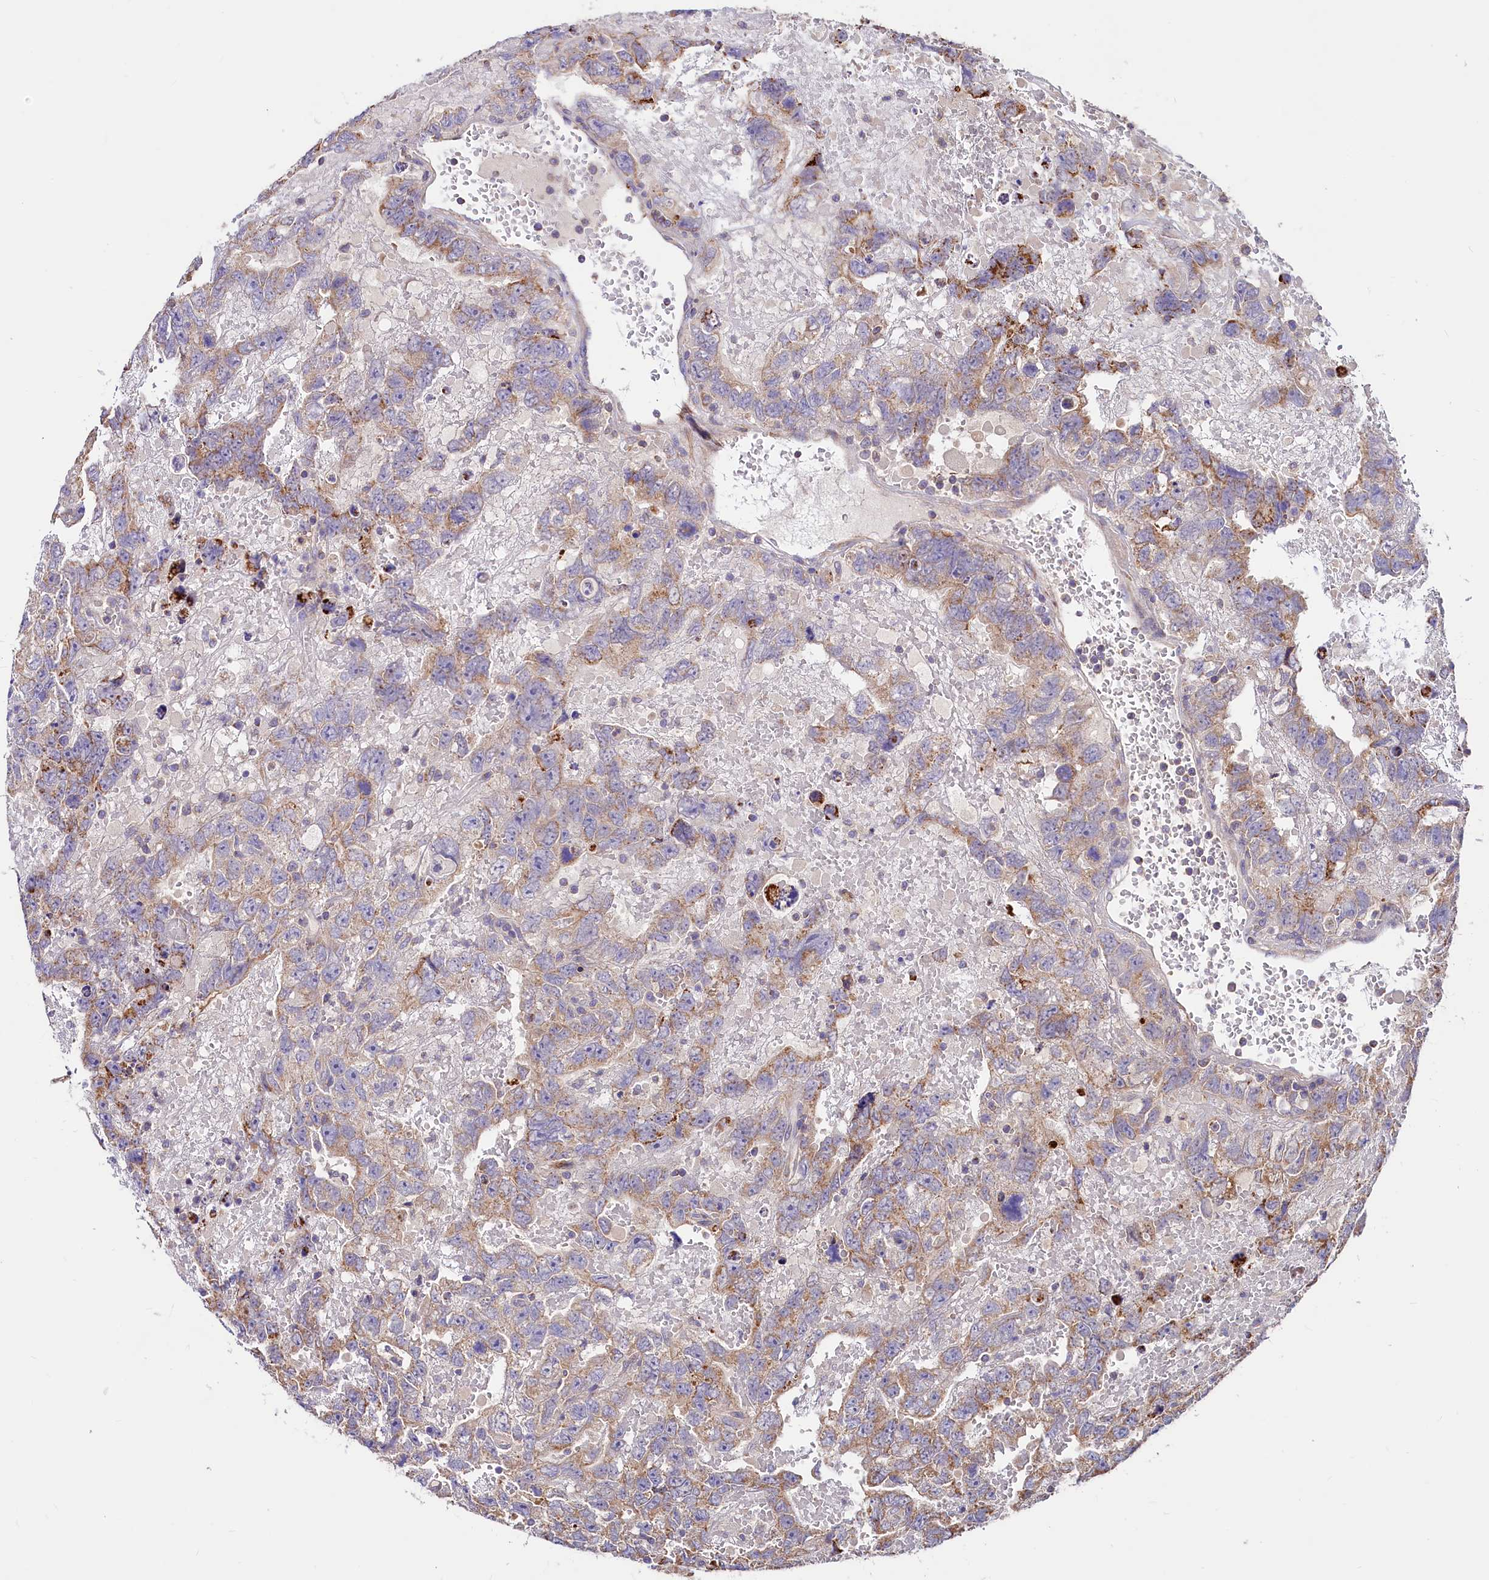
{"staining": {"intensity": "weak", "quantity": "25%-75%", "location": "cytoplasmic/membranous"}, "tissue": "testis cancer", "cell_type": "Tumor cells", "image_type": "cancer", "snomed": [{"axis": "morphology", "description": "Carcinoma, Embryonal, NOS"}, {"axis": "topography", "description": "Testis"}], "caption": "Testis embryonal carcinoma stained with a brown dye reveals weak cytoplasmic/membranous positive expression in about 25%-75% of tumor cells.", "gene": "CIAO3", "patient": {"sex": "male", "age": 45}}